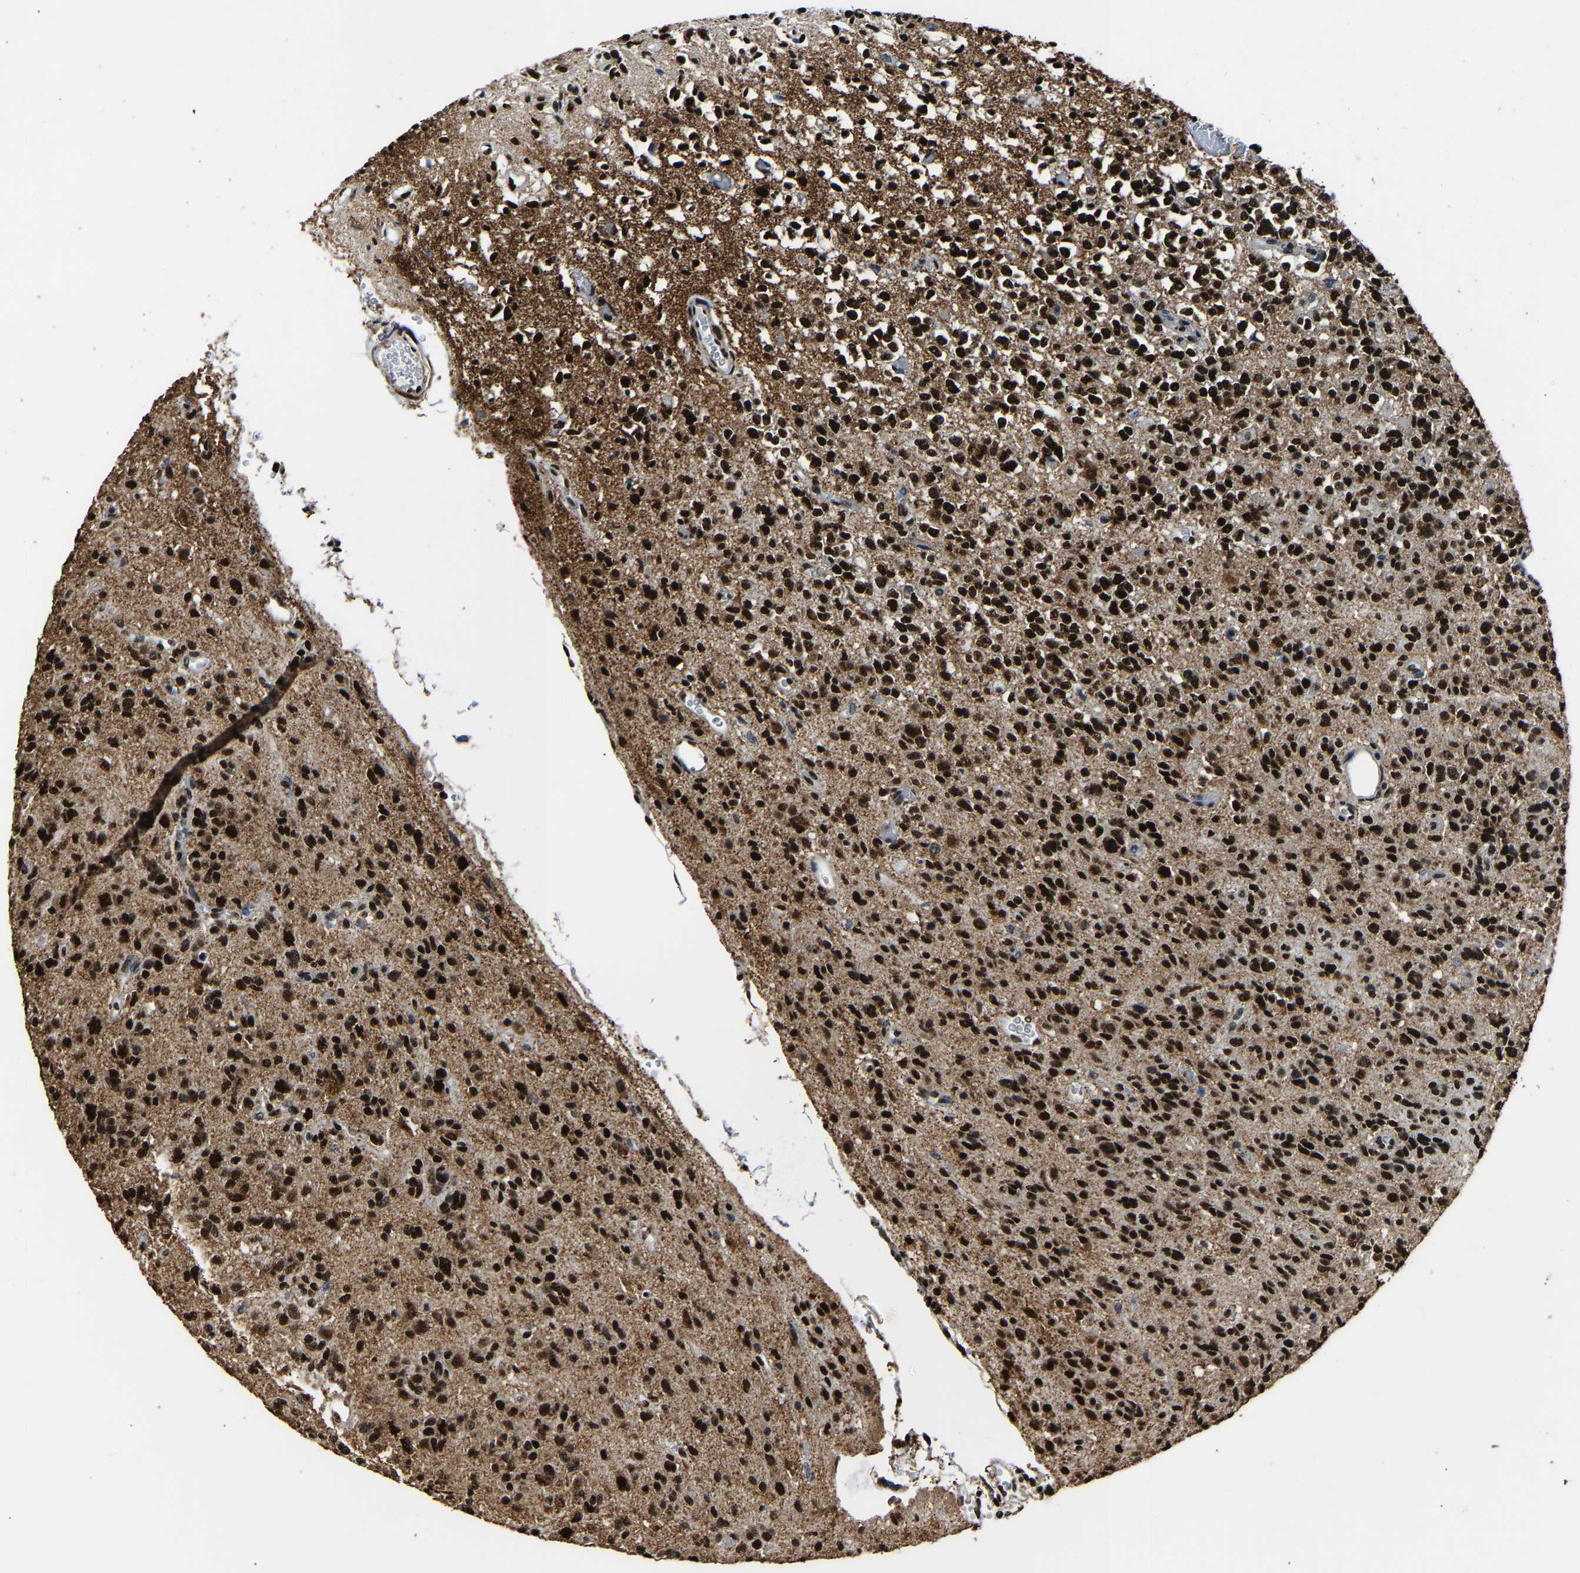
{"staining": {"intensity": "strong", "quantity": ">75%", "location": "nuclear"}, "tissue": "glioma", "cell_type": "Tumor cells", "image_type": "cancer", "snomed": [{"axis": "morphology", "description": "Glioma, malignant, Low grade"}, {"axis": "topography", "description": "Brain"}], "caption": "High-magnification brightfield microscopy of glioma stained with DAB (brown) and counterstained with hematoxylin (blue). tumor cells exhibit strong nuclear expression is appreciated in about>75% of cells. The staining was performed using DAB (3,3'-diaminobenzidine) to visualize the protein expression in brown, while the nuclei were stained in blue with hematoxylin (Magnification: 20x).", "gene": "SAFB", "patient": {"sex": "male", "age": 38}}